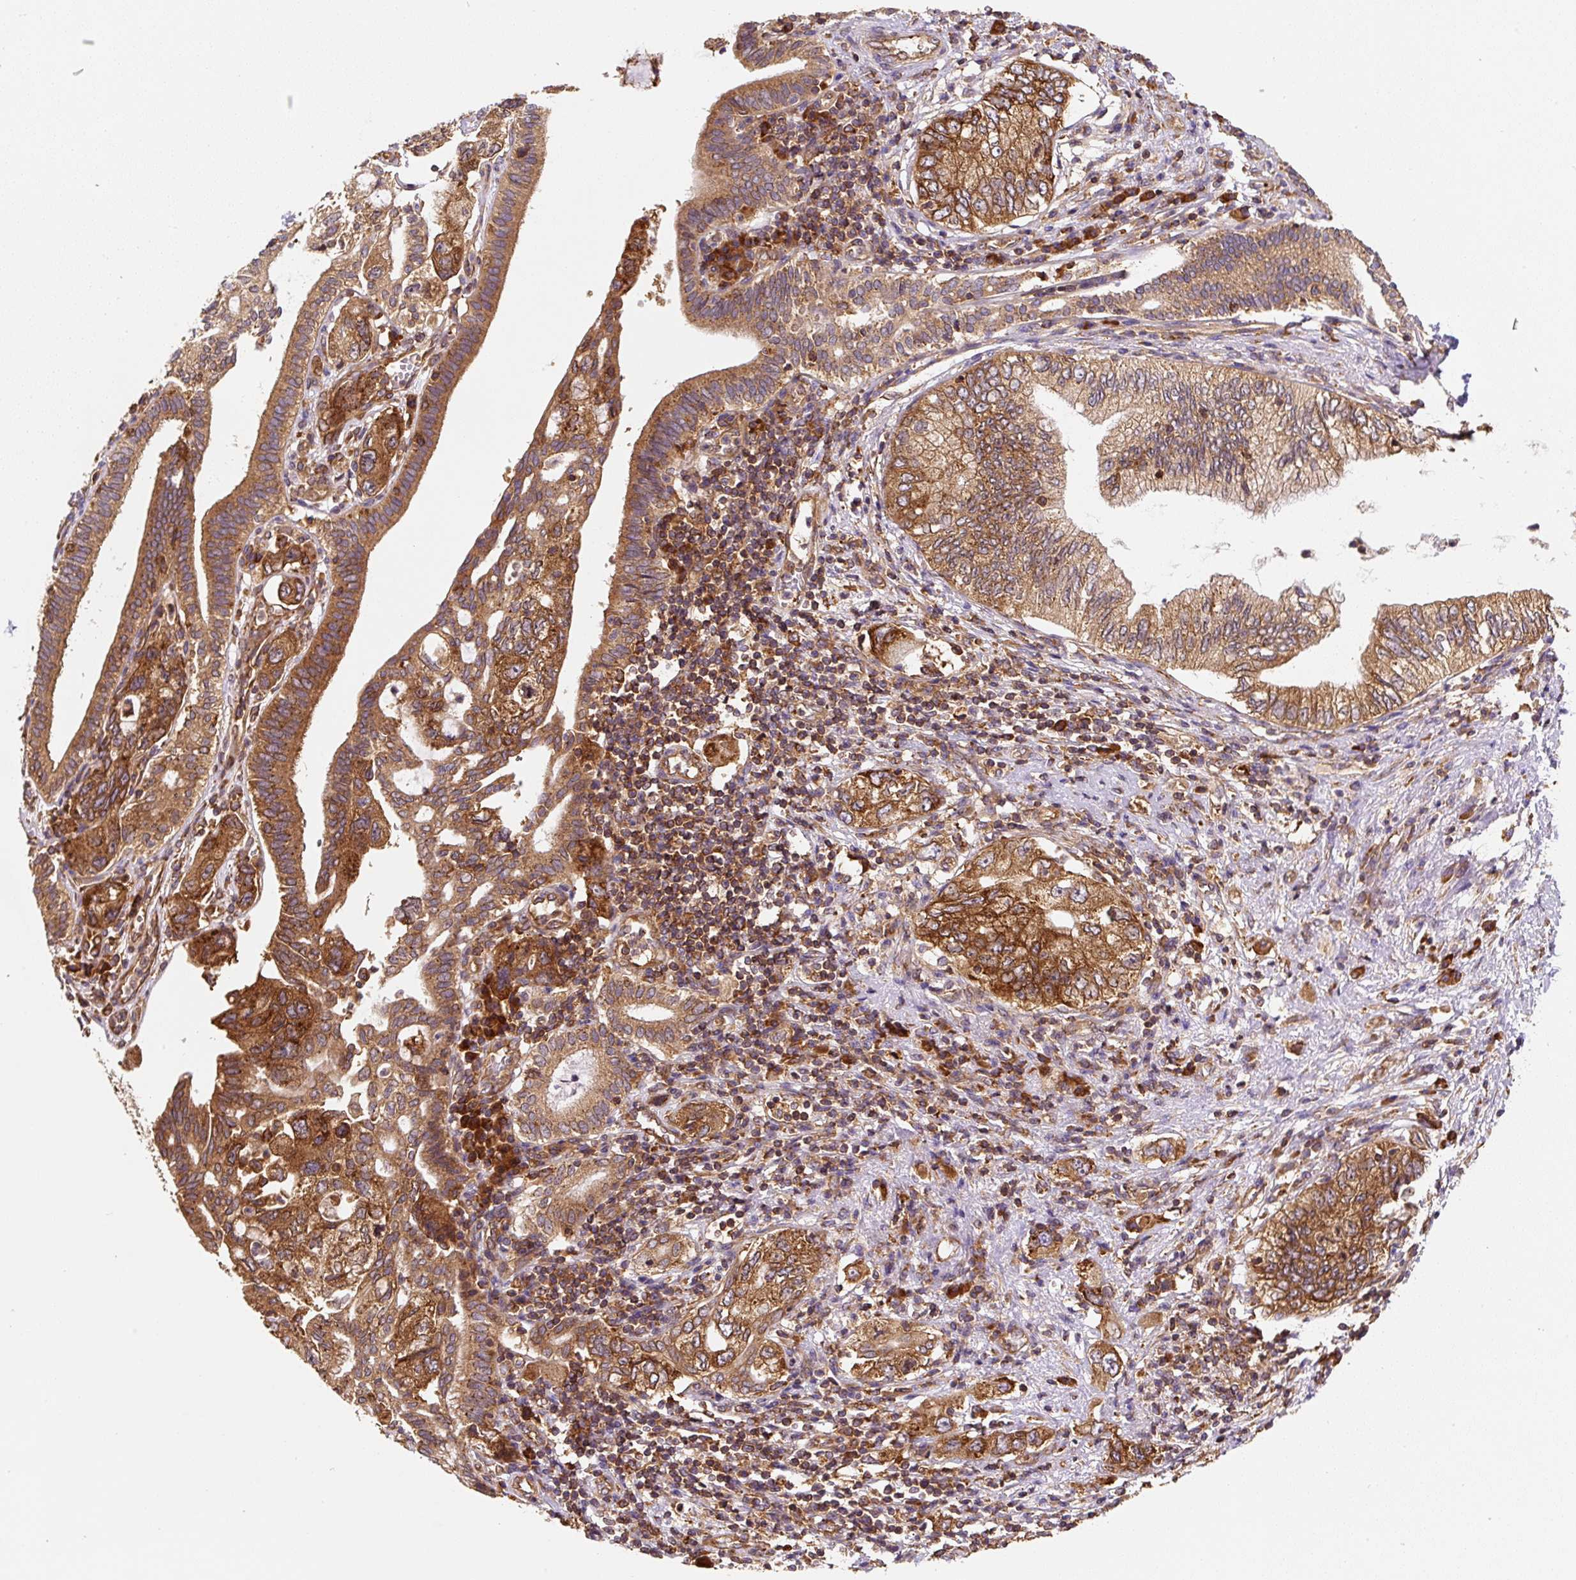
{"staining": {"intensity": "strong", "quantity": ">75%", "location": "cytoplasmic/membranous"}, "tissue": "pancreatic cancer", "cell_type": "Tumor cells", "image_type": "cancer", "snomed": [{"axis": "morphology", "description": "Adenocarcinoma, NOS"}, {"axis": "topography", "description": "Pancreas"}], "caption": "Immunohistochemical staining of adenocarcinoma (pancreatic) exhibits strong cytoplasmic/membranous protein positivity in approximately >75% of tumor cells. (DAB IHC with brightfield microscopy, high magnification).", "gene": "EIF2S2", "patient": {"sex": "female", "age": 73}}